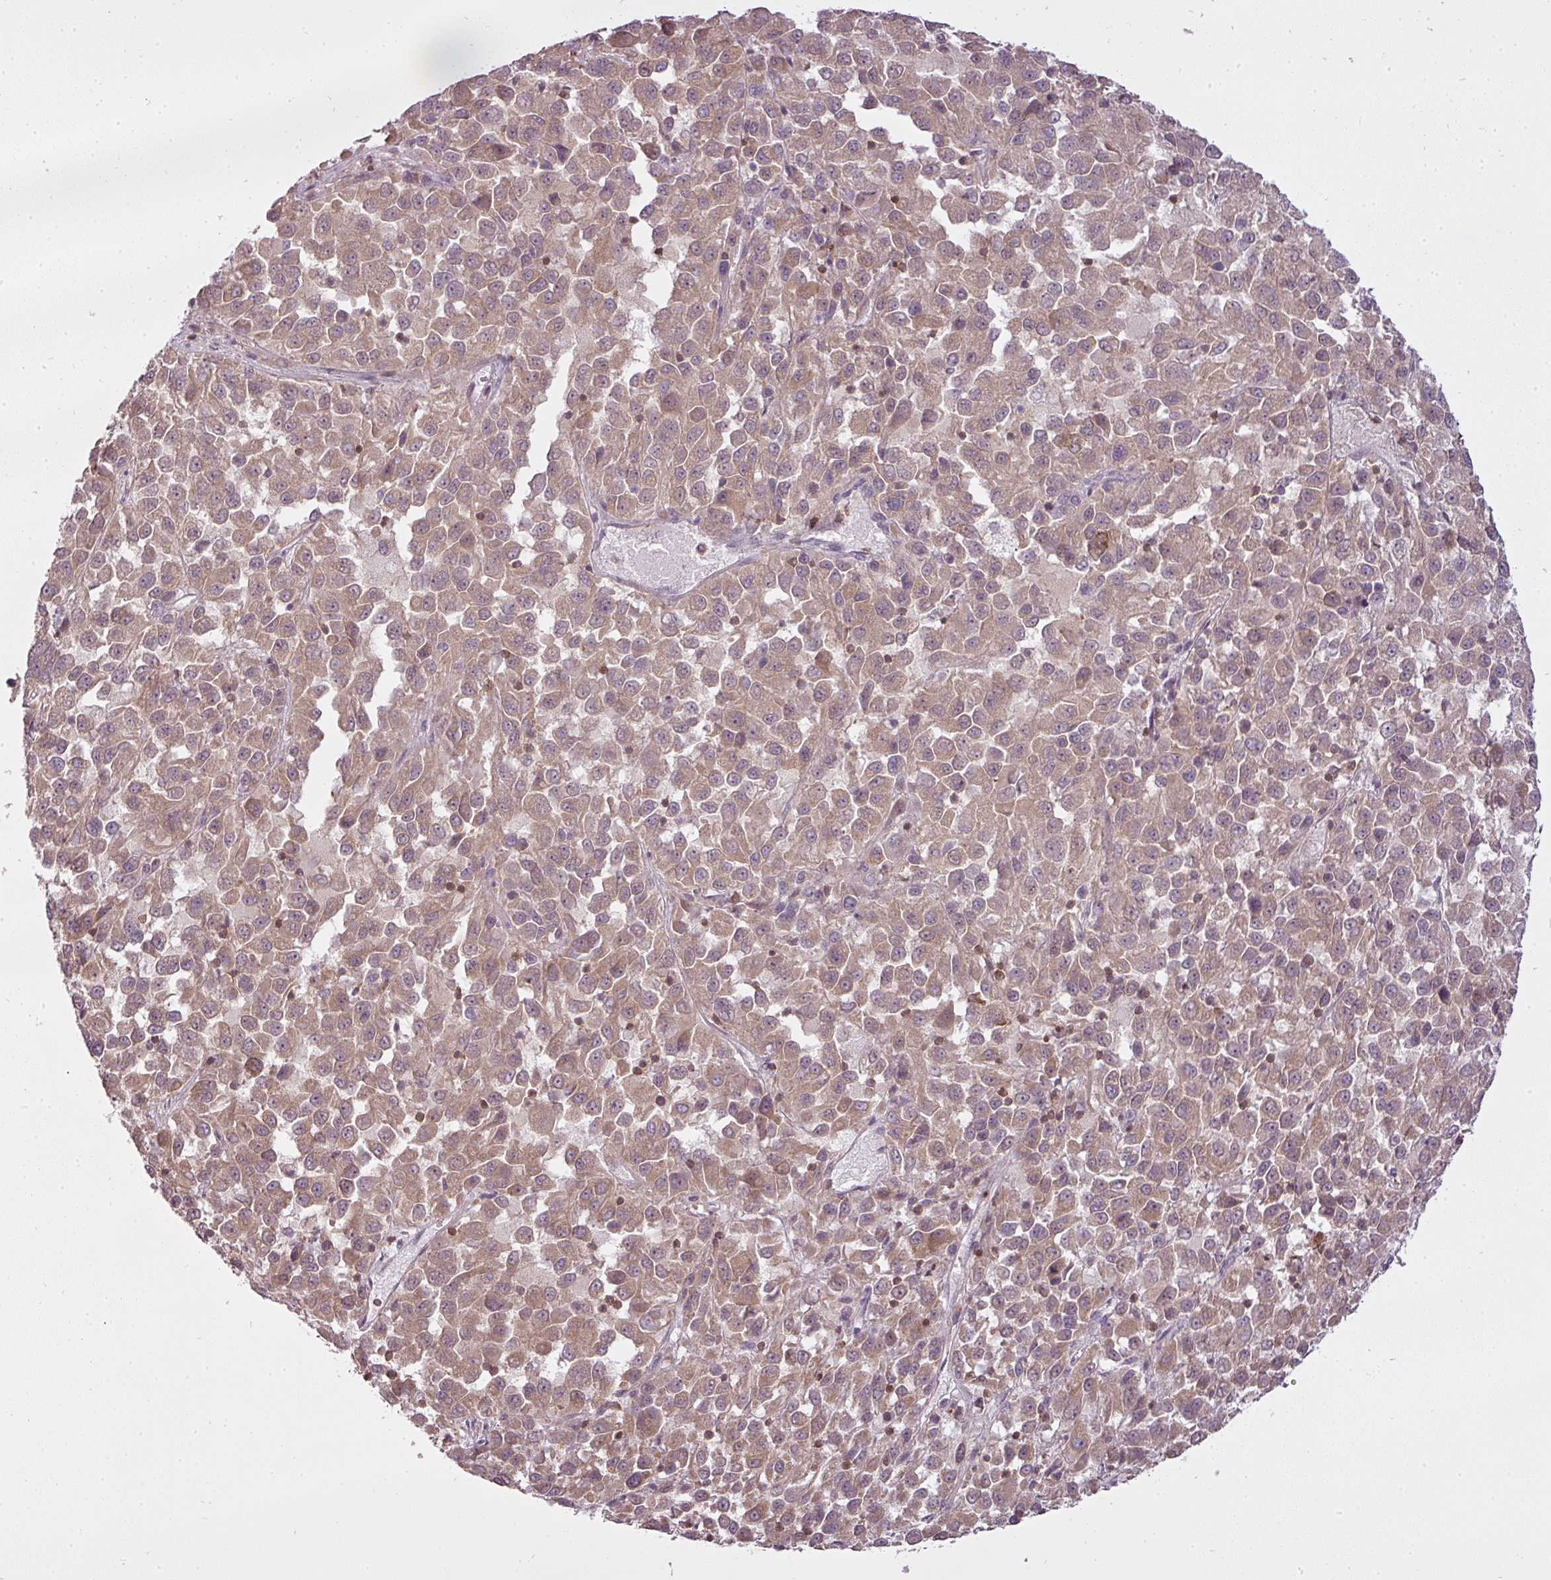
{"staining": {"intensity": "moderate", "quantity": ">75%", "location": "cytoplasmic/membranous"}, "tissue": "melanoma", "cell_type": "Tumor cells", "image_type": "cancer", "snomed": [{"axis": "morphology", "description": "Malignant melanoma, Metastatic site"}, {"axis": "topography", "description": "Lung"}], "caption": "Malignant melanoma (metastatic site) tissue shows moderate cytoplasmic/membranous staining in about >75% of tumor cells", "gene": "STK4", "patient": {"sex": "male", "age": 64}}